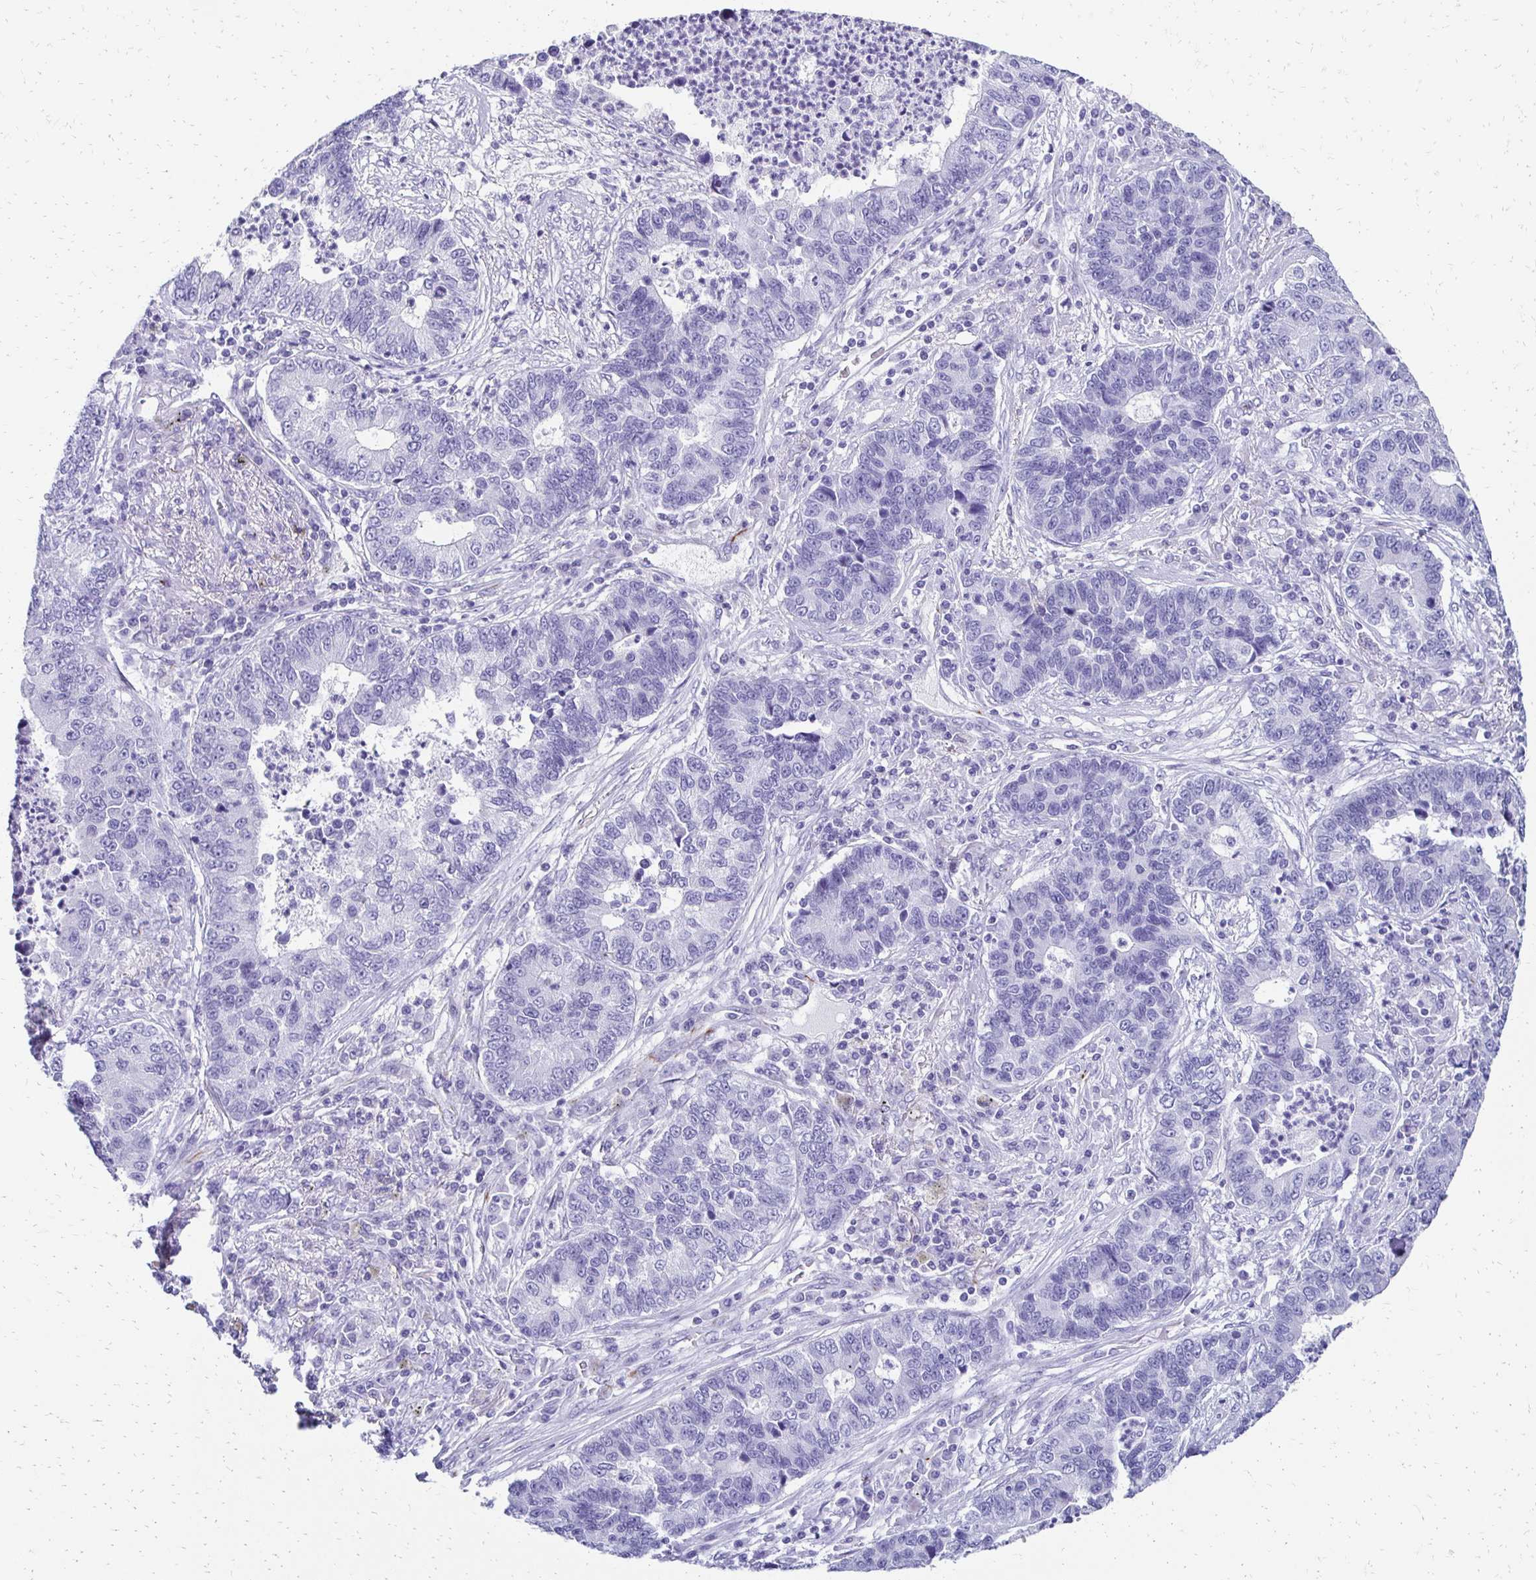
{"staining": {"intensity": "negative", "quantity": "none", "location": "none"}, "tissue": "lung cancer", "cell_type": "Tumor cells", "image_type": "cancer", "snomed": [{"axis": "morphology", "description": "Adenocarcinoma, NOS"}, {"axis": "topography", "description": "Lung"}], "caption": "IHC of lung cancer demonstrates no positivity in tumor cells.", "gene": "TMEM54", "patient": {"sex": "female", "age": 57}}